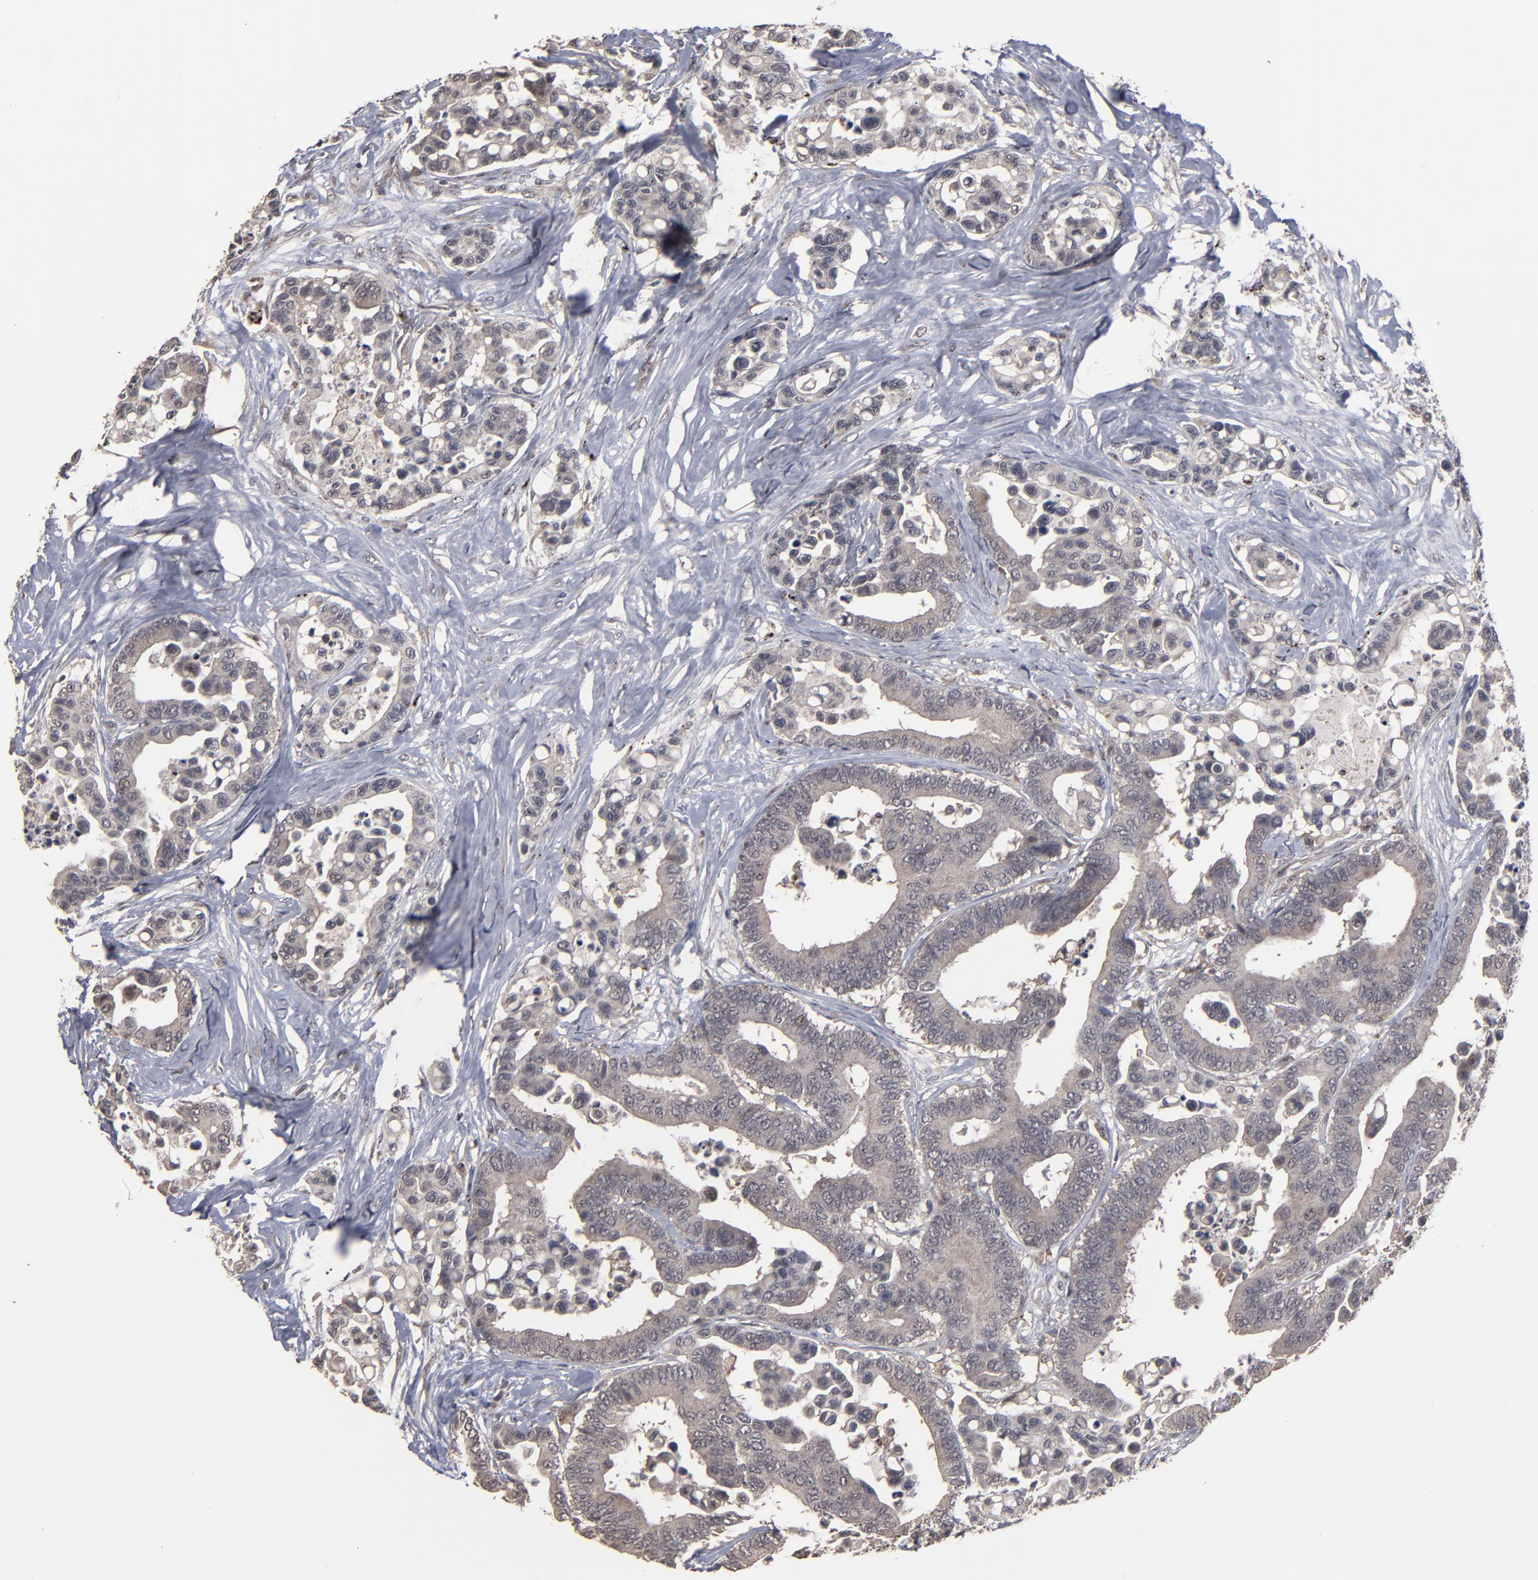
{"staining": {"intensity": "weak", "quantity": ">75%", "location": "cytoplasmic/membranous"}, "tissue": "colorectal cancer", "cell_type": "Tumor cells", "image_type": "cancer", "snomed": [{"axis": "morphology", "description": "Adenocarcinoma, NOS"}, {"axis": "topography", "description": "Colon"}], "caption": "Protein expression analysis of colorectal cancer displays weak cytoplasmic/membranous positivity in about >75% of tumor cells.", "gene": "SLC22A17", "patient": {"sex": "male", "age": 82}}